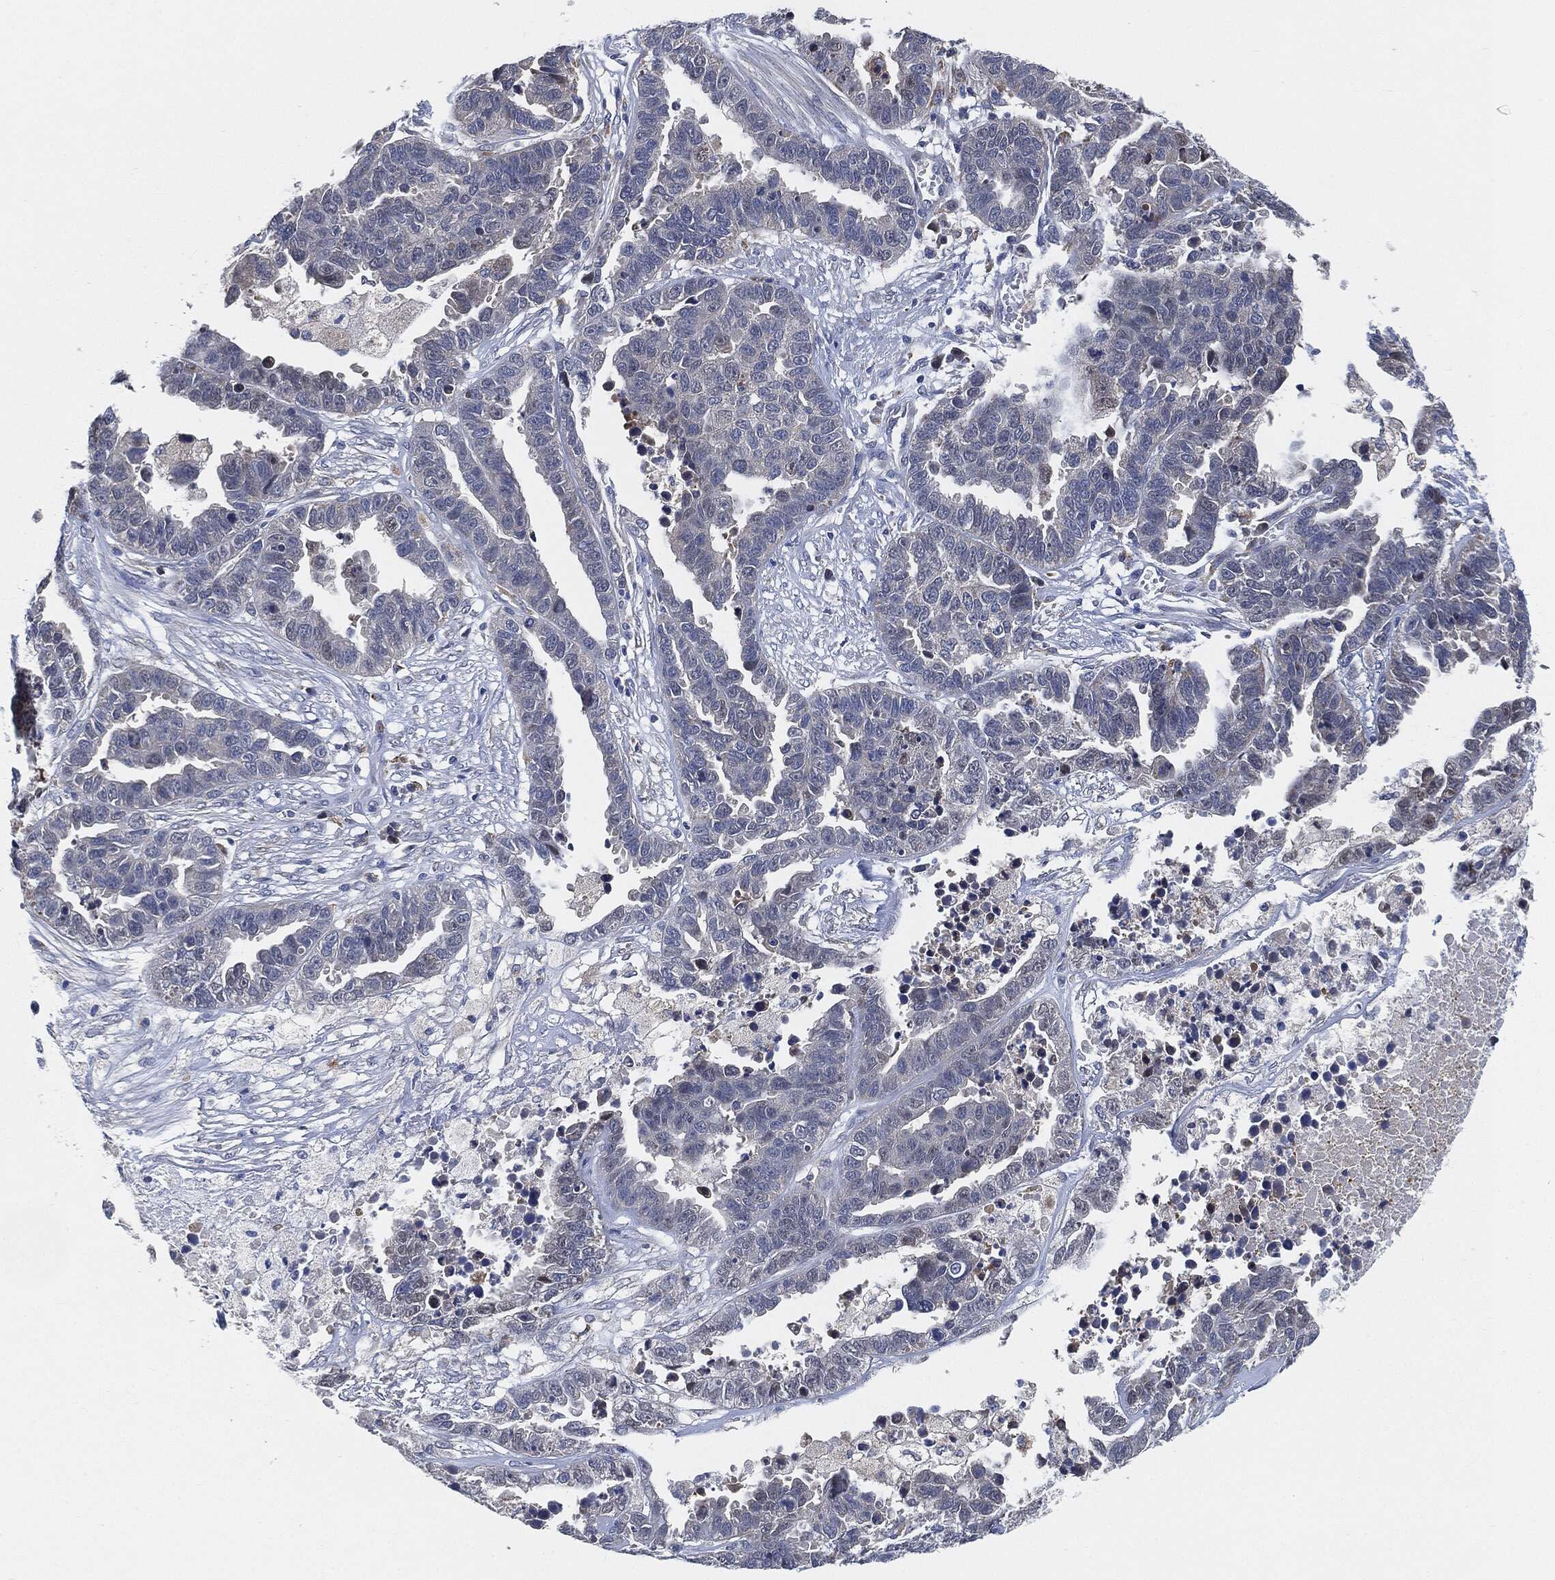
{"staining": {"intensity": "negative", "quantity": "none", "location": "none"}, "tissue": "ovarian cancer", "cell_type": "Tumor cells", "image_type": "cancer", "snomed": [{"axis": "morphology", "description": "Cystadenocarcinoma, serous, NOS"}, {"axis": "topography", "description": "Ovary"}], "caption": "A photomicrograph of human ovarian cancer is negative for staining in tumor cells. Brightfield microscopy of immunohistochemistry (IHC) stained with DAB (3,3'-diaminobenzidine) (brown) and hematoxylin (blue), captured at high magnification.", "gene": "VSIG4", "patient": {"sex": "female", "age": 87}}